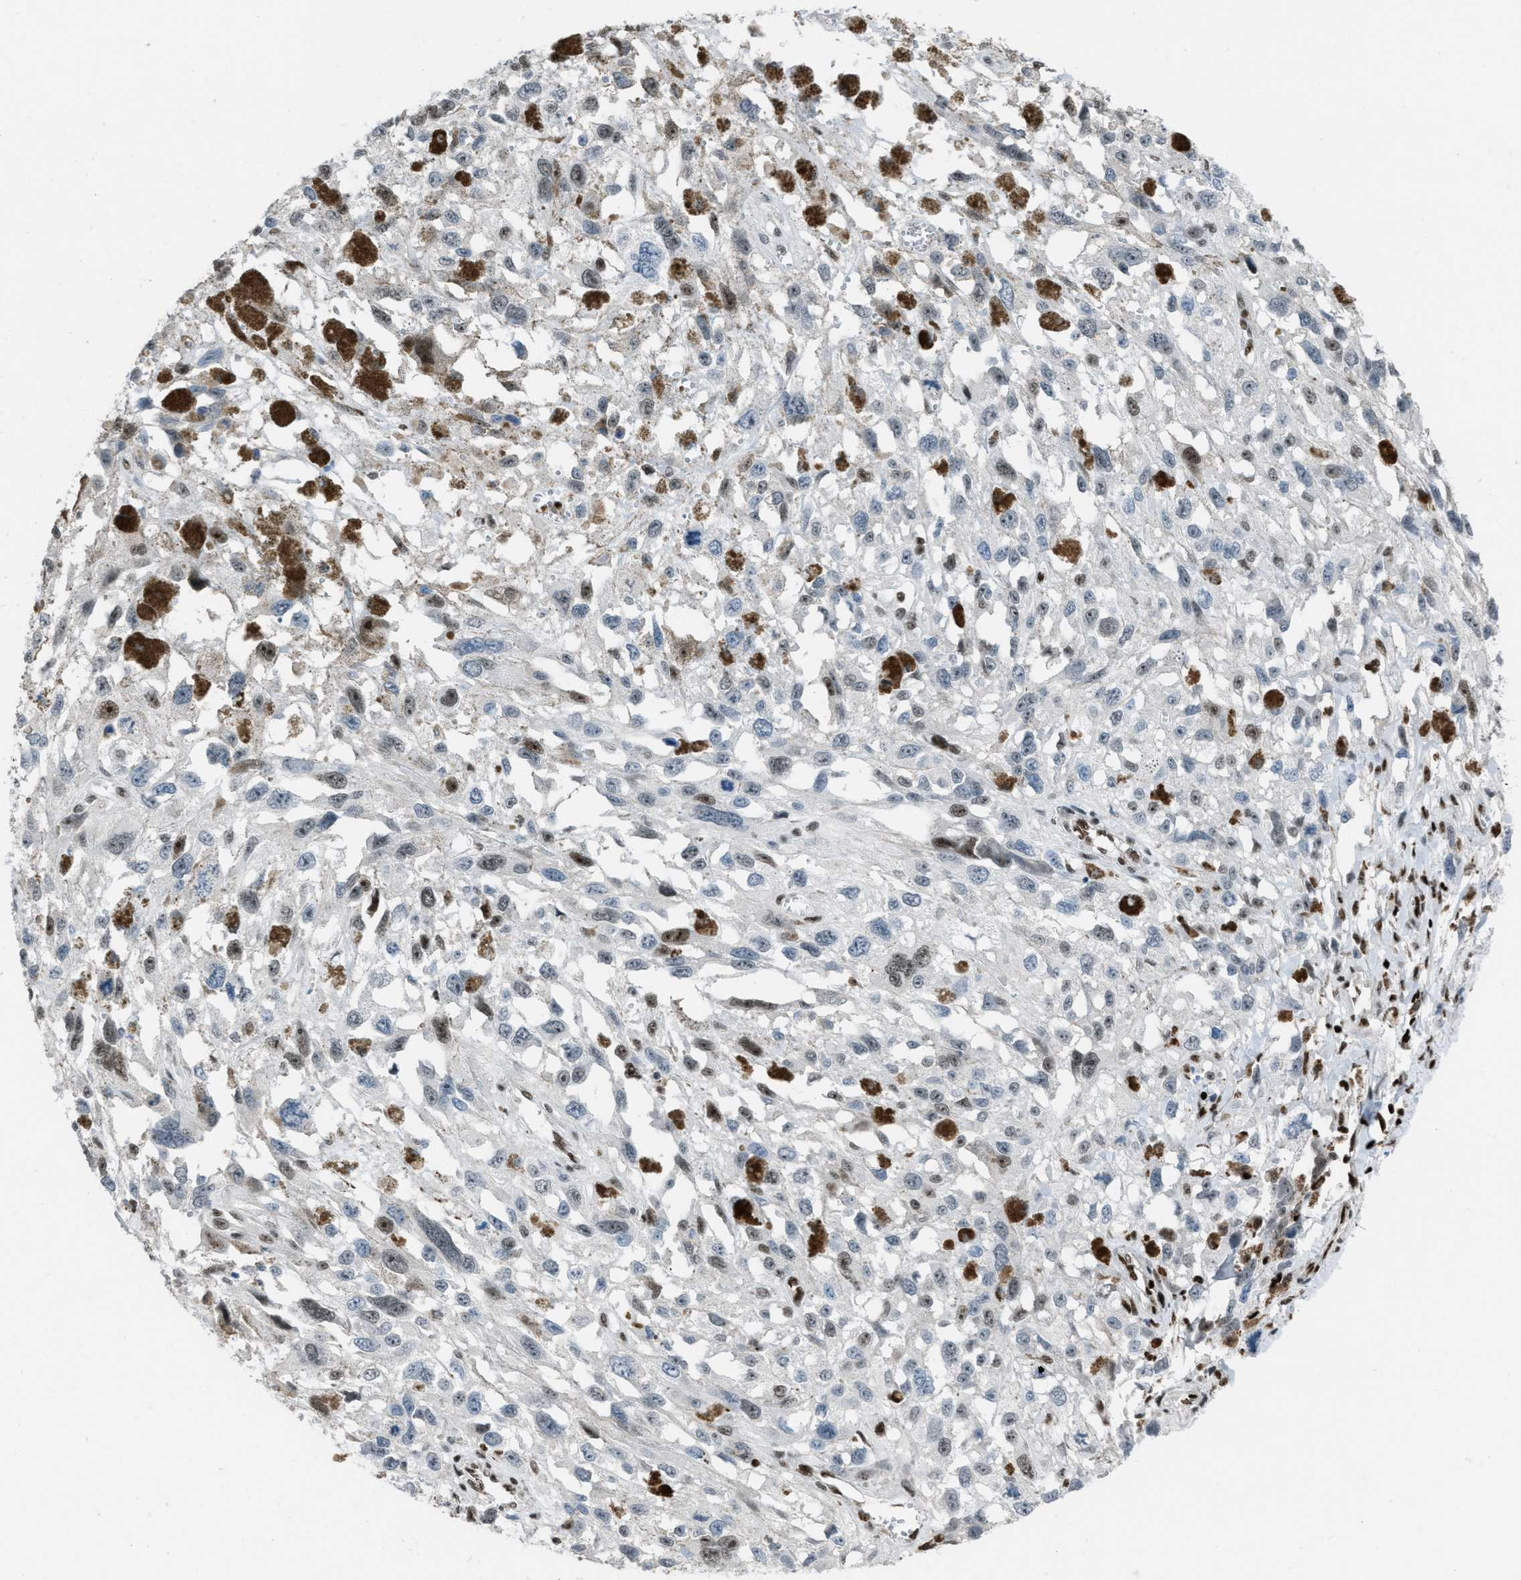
{"staining": {"intensity": "moderate", "quantity": "<25%", "location": "nuclear"}, "tissue": "melanoma", "cell_type": "Tumor cells", "image_type": "cancer", "snomed": [{"axis": "morphology", "description": "Malignant melanoma, Metastatic site"}, {"axis": "topography", "description": "Lymph node"}], "caption": "The photomicrograph exhibits immunohistochemical staining of melanoma. There is moderate nuclear staining is identified in about <25% of tumor cells.", "gene": "SLFN5", "patient": {"sex": "male", "age": 59}}